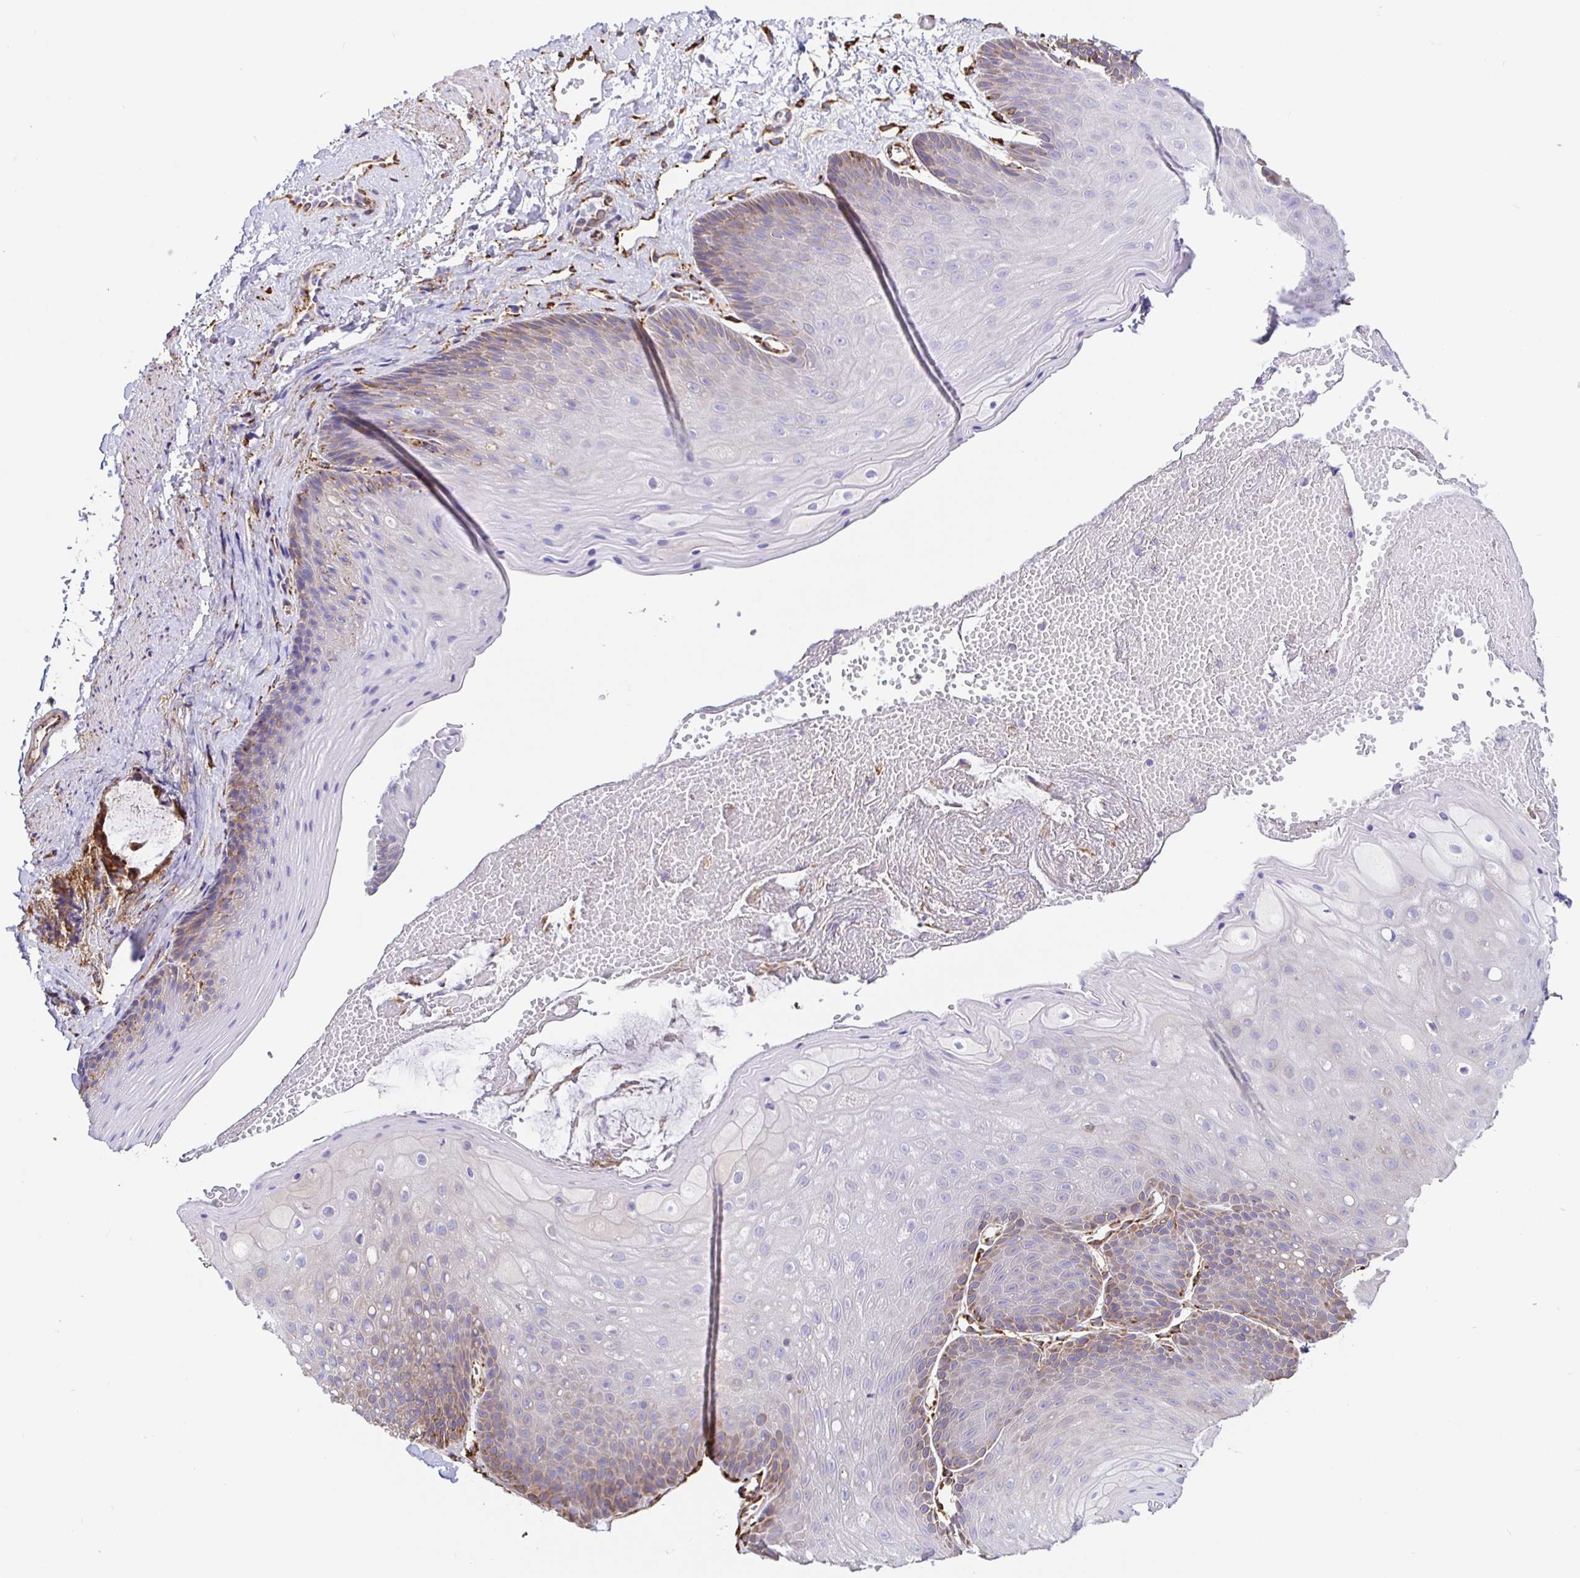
{"staining": {"intensity": "weak", "quantity": "25%-75%", "location": "cytoplasmic/membranous"}, "tissue": "skin", "cell_type": "Epidermal cells", "image_type": "normal", "snomed": [{"axis": "morphology", "description": "Normal tissue, NOS"}, {"axis": "topography", "description": "Anal"}], "caption": "Weak cytoplasmic/membranous protein positivity is present in about 25%-75% of epidermal cells in skin. The staining was performed using DAB, with brown indicating positive protein expression. Nuclei are stained blue with hematoxylin.", "gene": "MAOA", "patient": {"sex": "male", "age": 53}}